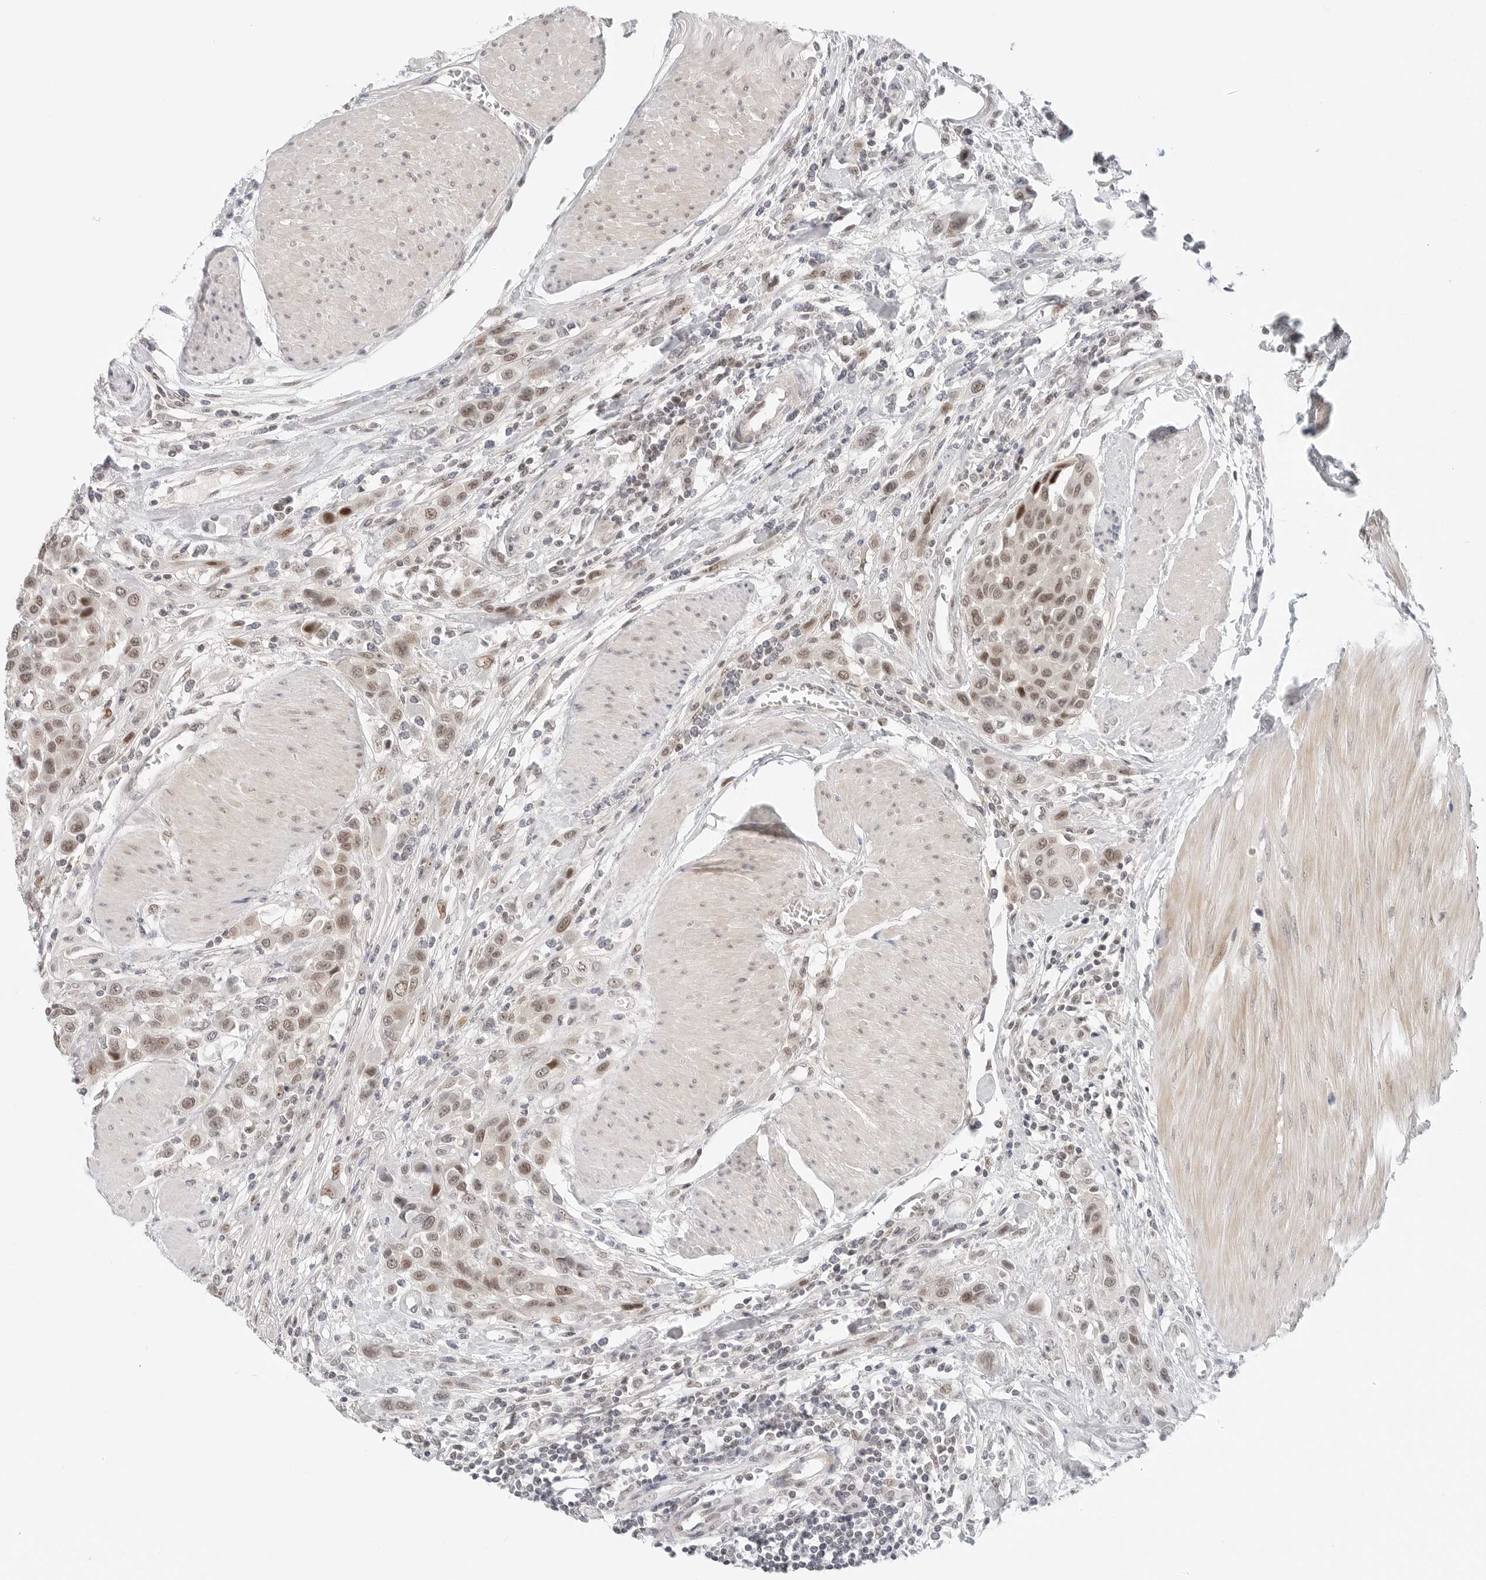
{"staining": {"intensity": "moderate", "quantity": ">75%", "location": "nuclear"}, "tissue": "urothelial cancer", "cell_type": "Tumor cells", "image_type": "cancer", "snomed": [{"axis": "morphology", "description": "Urothelial carcinoma, High grade"}, {"axis": "topography", "description": "Urinary bladder"}], "caption": "Tumor cells demonstrate medium levels of moderate nuclear expression in approximately >75% of cells in urothelial cancer.", "gene": "TSEN2", "patient": {"sex": "male", "age": 50}}